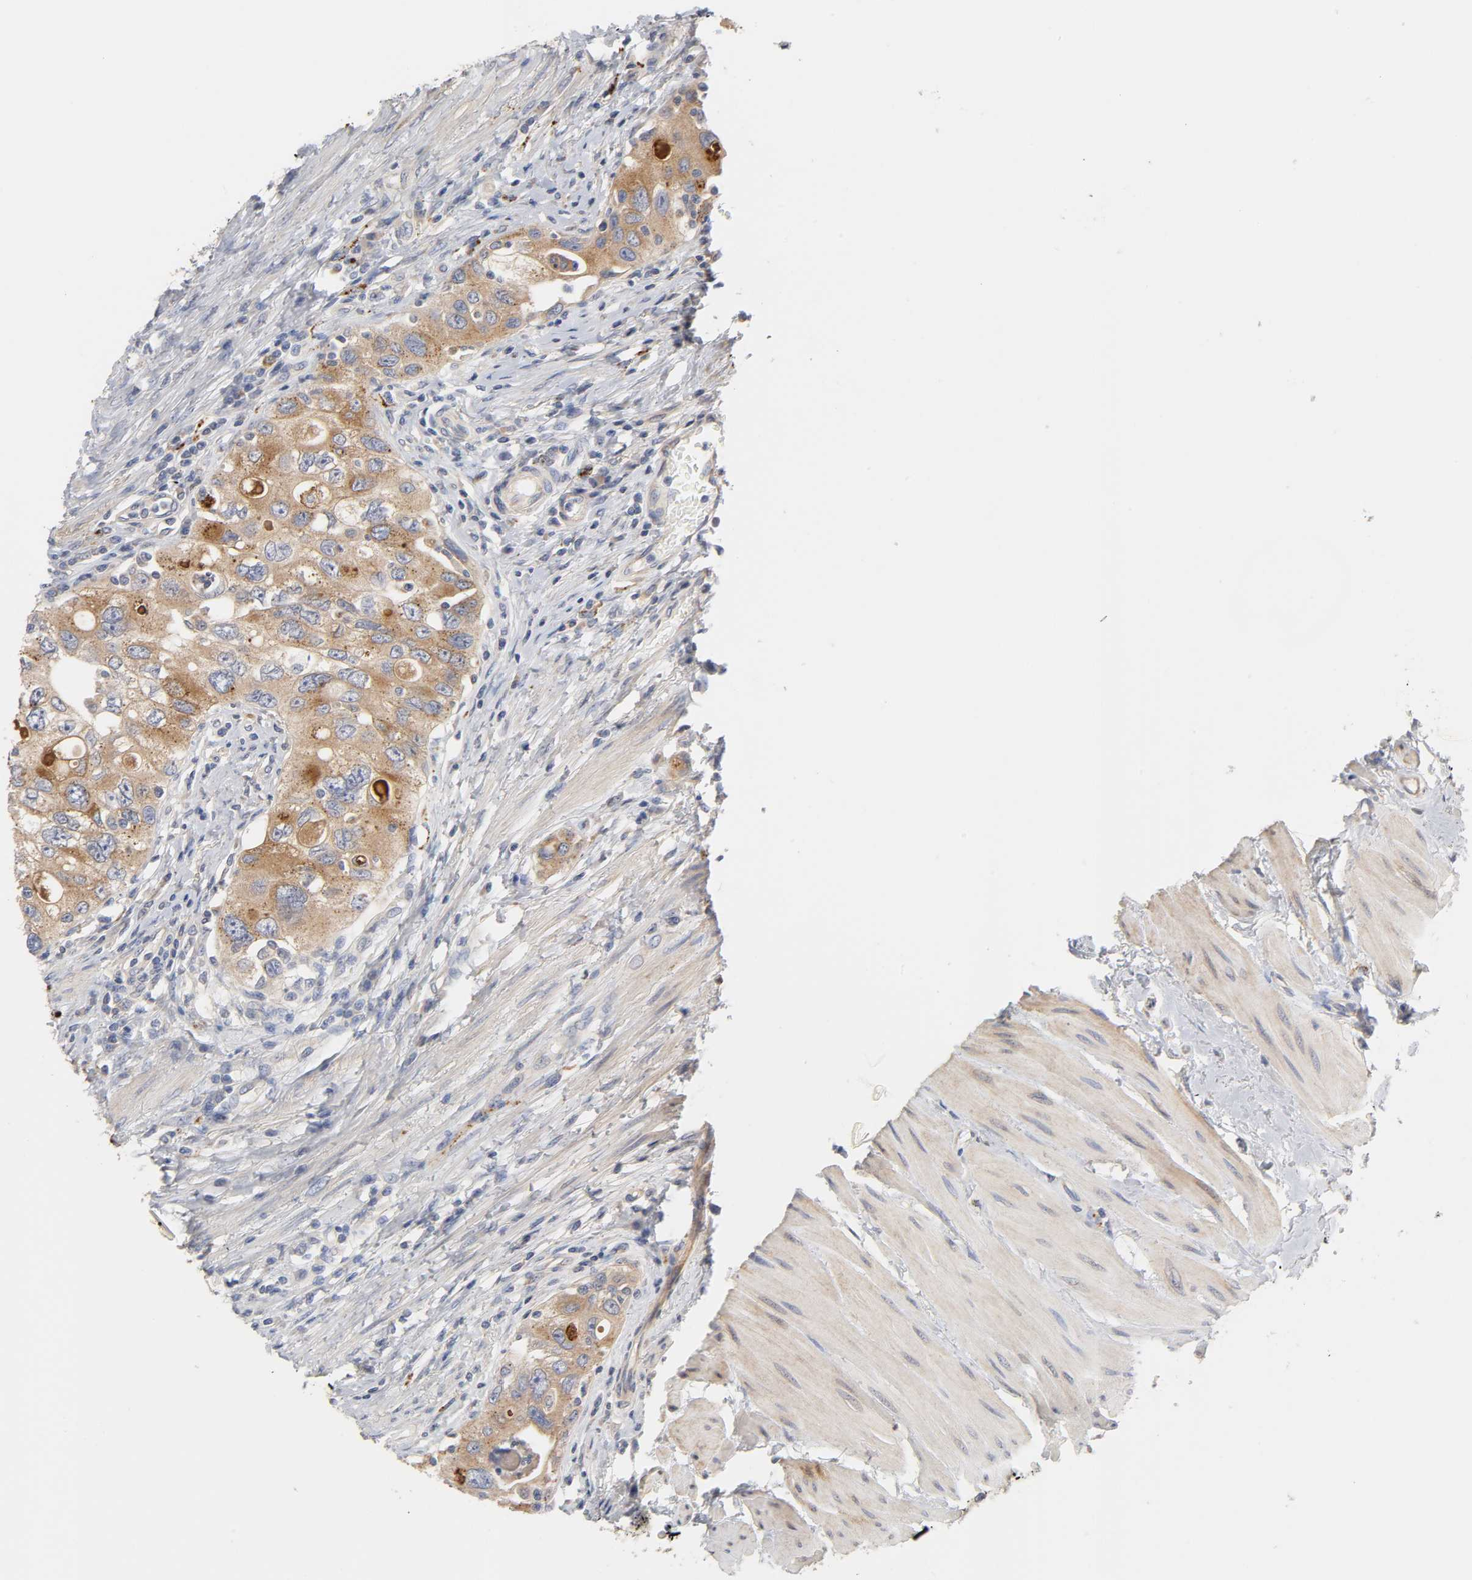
{"staining": {"intensity": "moderate", "quantity": ">75%", "location": "cytoplasmic/membranous"}, "tissue": "urothelial cancer", "cell_type": "Tumor cells", "image_type": "cancer", "snomed": [{"axis": "morphology", "description": "Urothelial carcinoma, High grade"}, {"axis": "topography", "description": "Urinary bladder"}], "caption": "This is a micrograph of immunohistochemistry (IHC) staining of urothelial cancer, which shows moderate positivity in the cytoplasmic/membranous of tumor cells.", "gene": "C17orf75", "patient": {"sex": "female", "age": 56}}